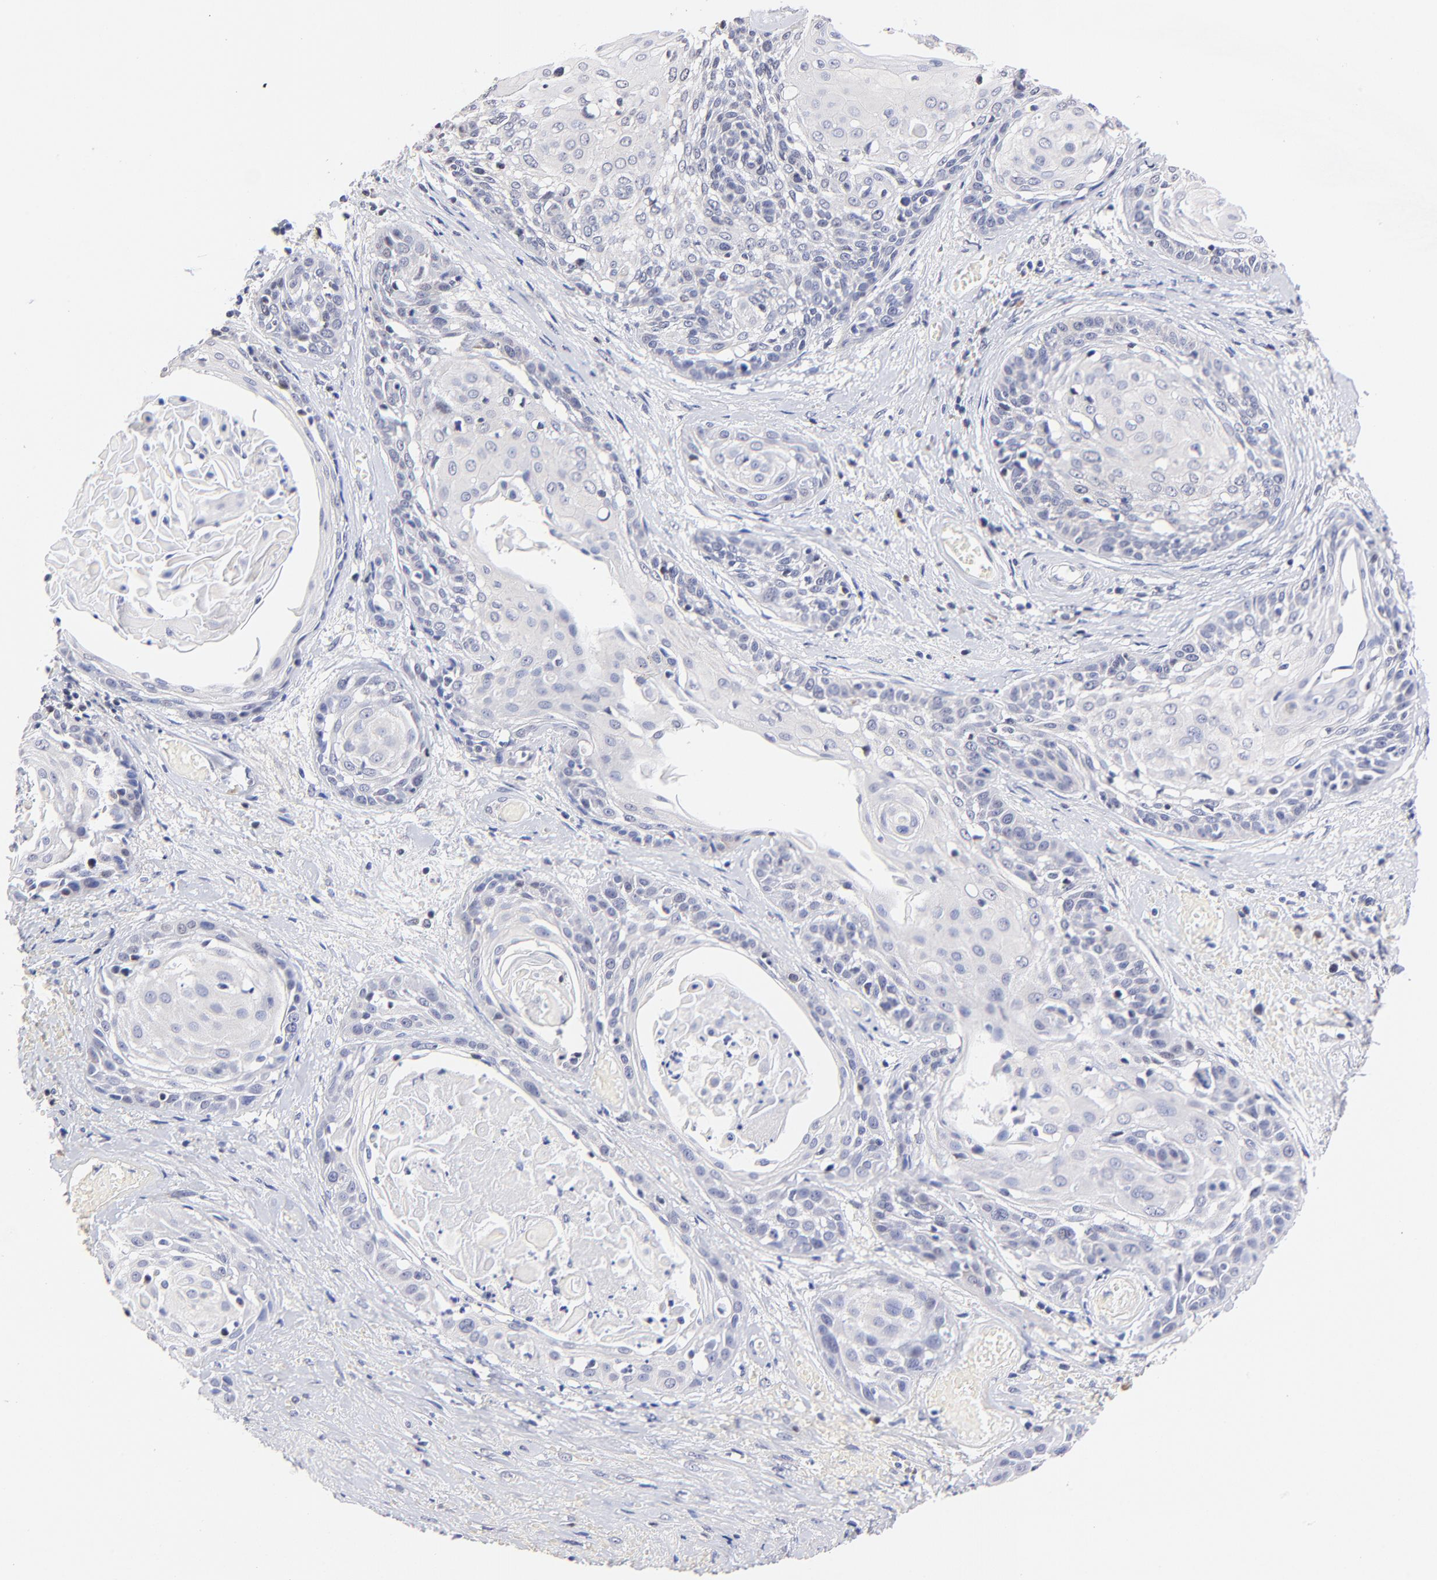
{"staining": {"intensity": "negative", "quantity": "none", "location": "none"}, "tissue": "cervical cancer", "cell_type": "Tumor cells", "image_type": "cancer", "snomed": [{"axis": "morphology", "description": "Squamous cell carcinoma, NOS"}, {"axis": "topography", "description": "Cervix"}], "caption": "Tumor cells are negative for protein expression in human cervical squamous cell carcinoma. The staining was performed using DAB (3,3'-diaminobenzidine) to visualize the protein expression in brown, while the nuclei were stained in blue with hematoxylin (Magnification: 20x).", "gene": "ZNF155", "patient": {"sex": "female", "age": 57}}